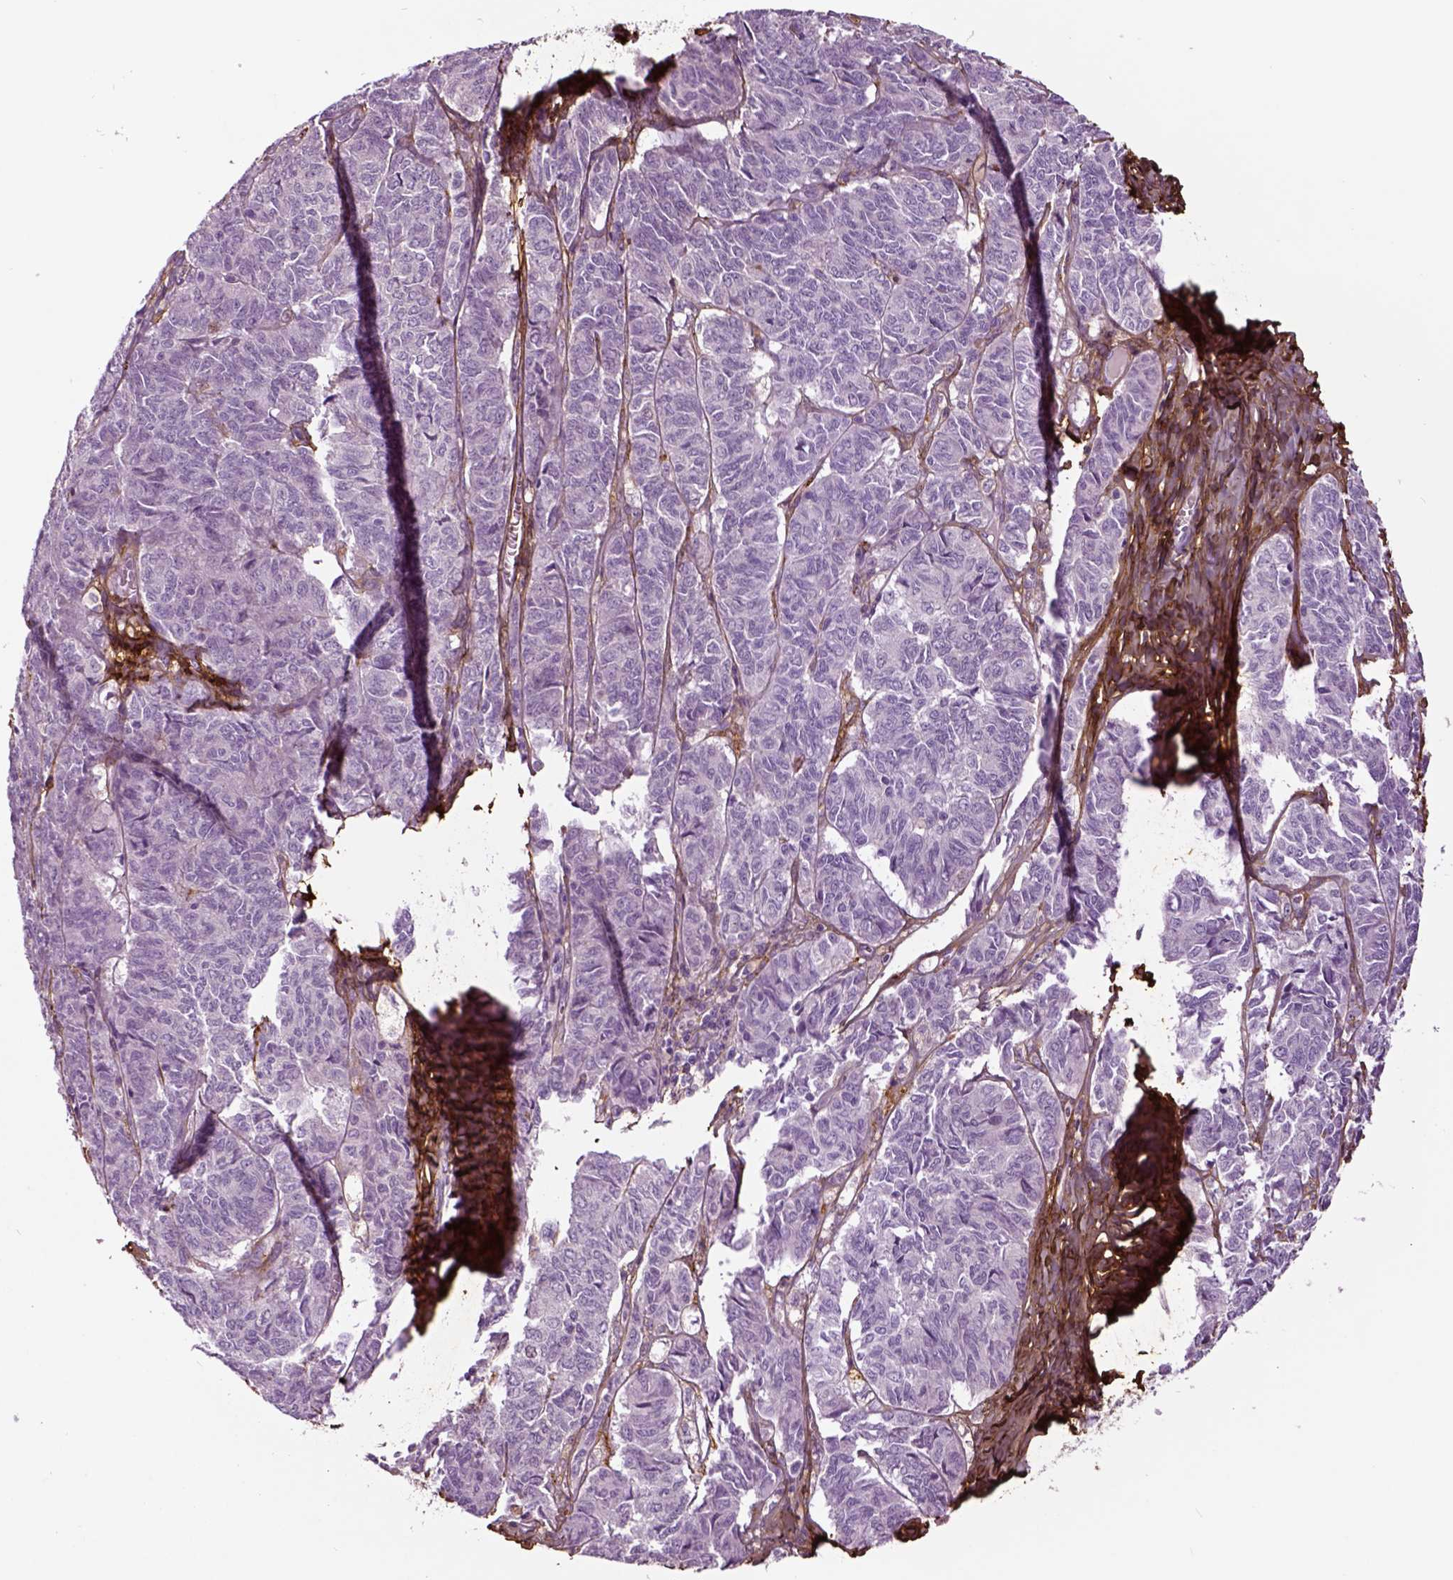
{"staining": {"intensity": "negative", "quantity": "none", "location": "none"}, "tissue": "ovarian cancer", "cell_type": "Tumor cells", "image_type": "cancer", "snomed": [{"axis": "morphology", "description": "Carcinoma, endometroid"}, {"axis": "topography", "description": "Ovary"}], "caption": "The image demonstrates no staining of tumor cells in ovarian endometroid carcinoma.", "gene": "COL6A2", "patient": {"sex": "female", "age": 80}}